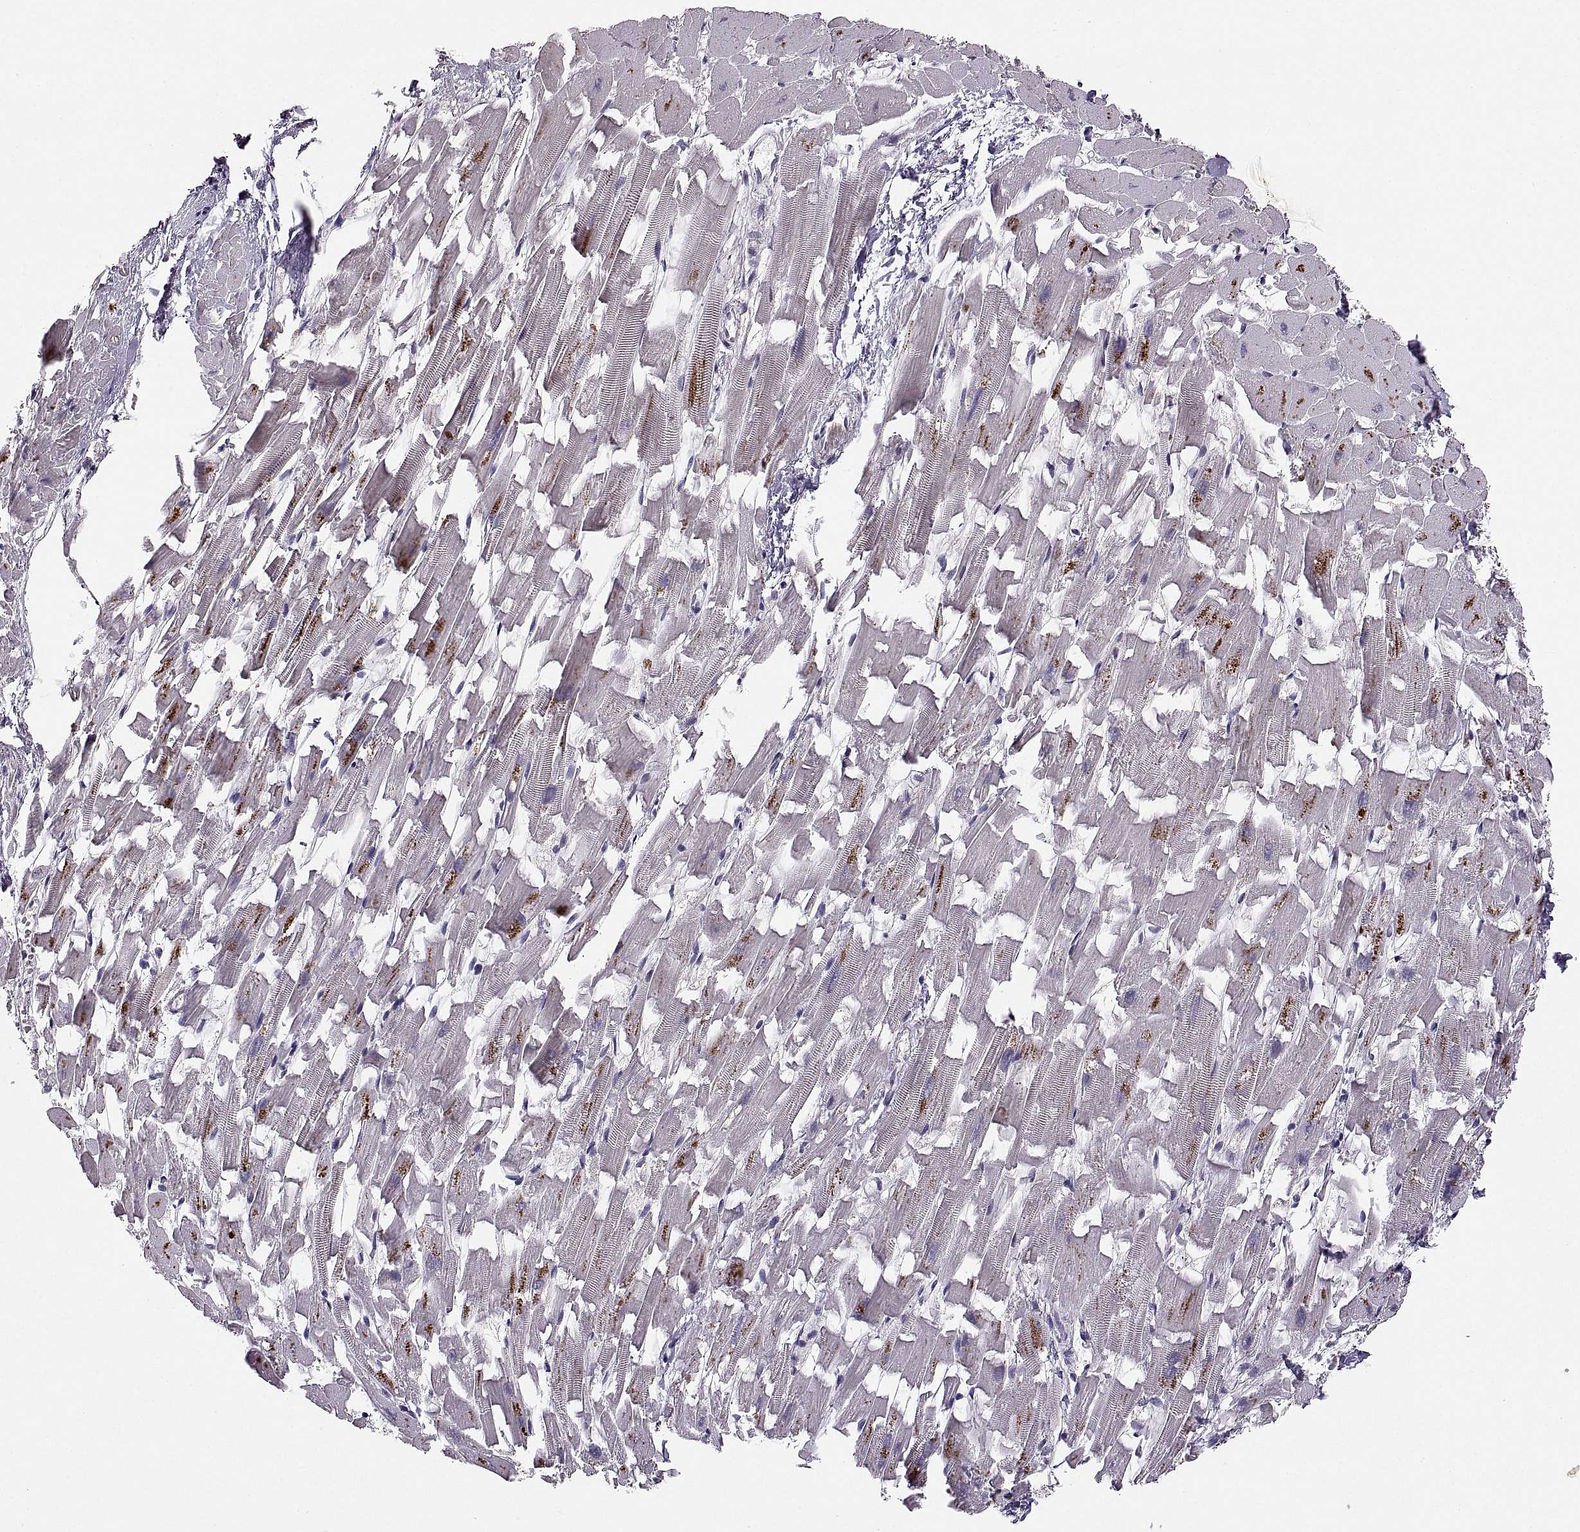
{"staining": {"intensity": "weak", "quantity": "<25%", "location": "cytoplasmic/membranous"}, "tissue": "heart muscle", "cell_type": "Cardiomyocytes", "image_type": "normal", "snomed": [{"axis": "morphology", "description": "Normal tissue, NOS"}, {"axis": "topography", "description": "Heart"}], "caption": "DAB (3,3'-diaminobenzidine) immunohistochemical staining of unremarkable heart muscle reveals no significant staining in cardiomyocytes. The staining was performed using DAB to visualize the protein expression in brown, while the nuclei were stained in blue with hematoxylin (Magnification: 20x).", "gene": "ADH6", "patient": {"sex": "female", "age": 64}}